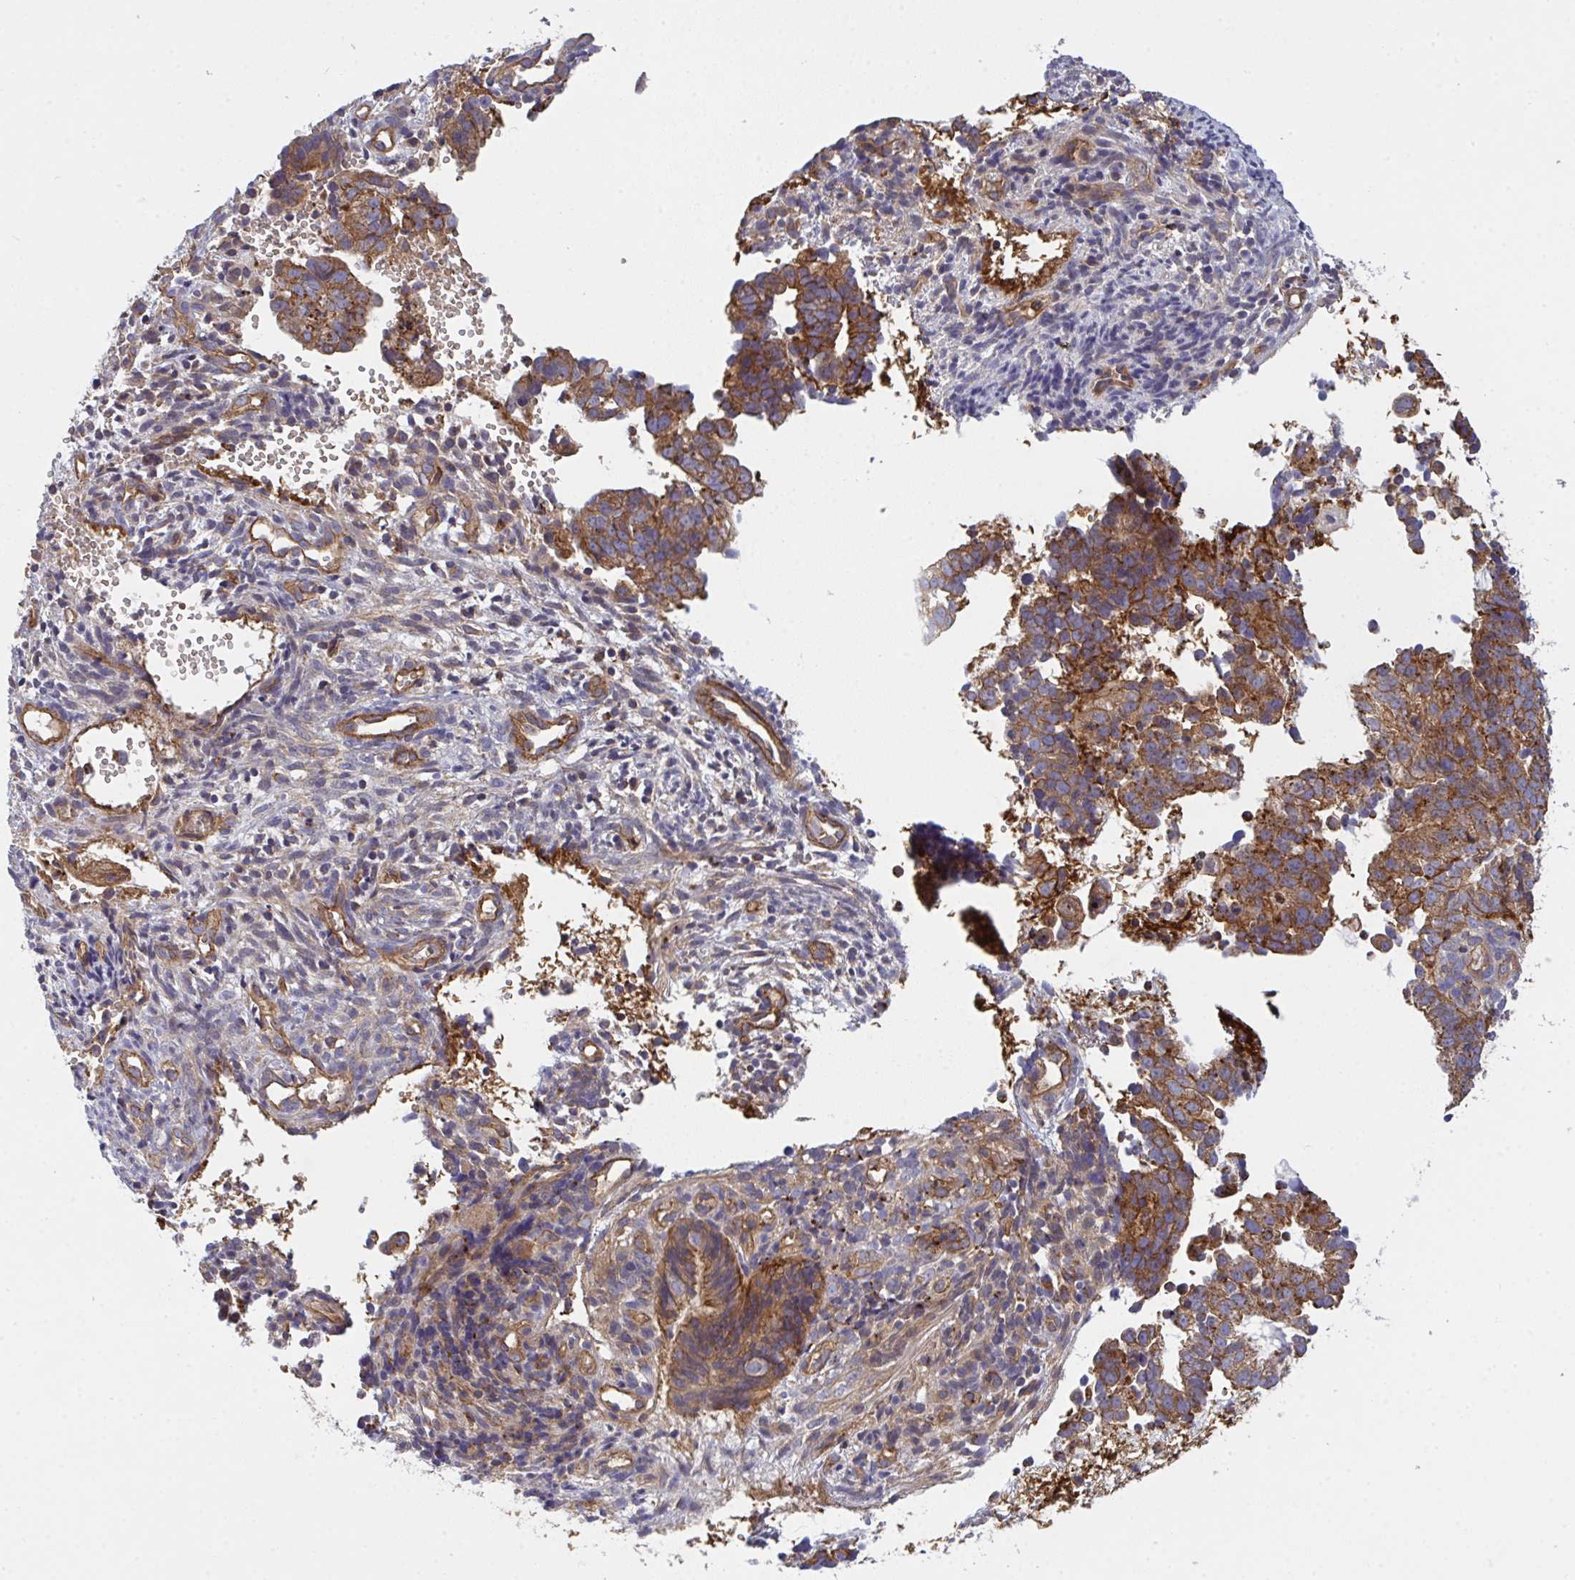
{"staining": {"intensity": "moderate", "quantity": ">75%", "location": "cytoplasmic/membranous"}, "tissue": "endometrial cancer", "cell_type": "Tumor cells", "image_type": "cancer", "snomed": [{"axis": "morphology", "description": "Adenocarcinoma, NOS"}, {"axis": "topography", "description": "Endometrium"}], "caption": "Tumor cells show moderate cytoplasmic/membranous expression in approximately >75% of cells in adenocarcinoma (endometrial).", "gene": "C4orf36", "patient": {"sex": "female", "age": 76}}